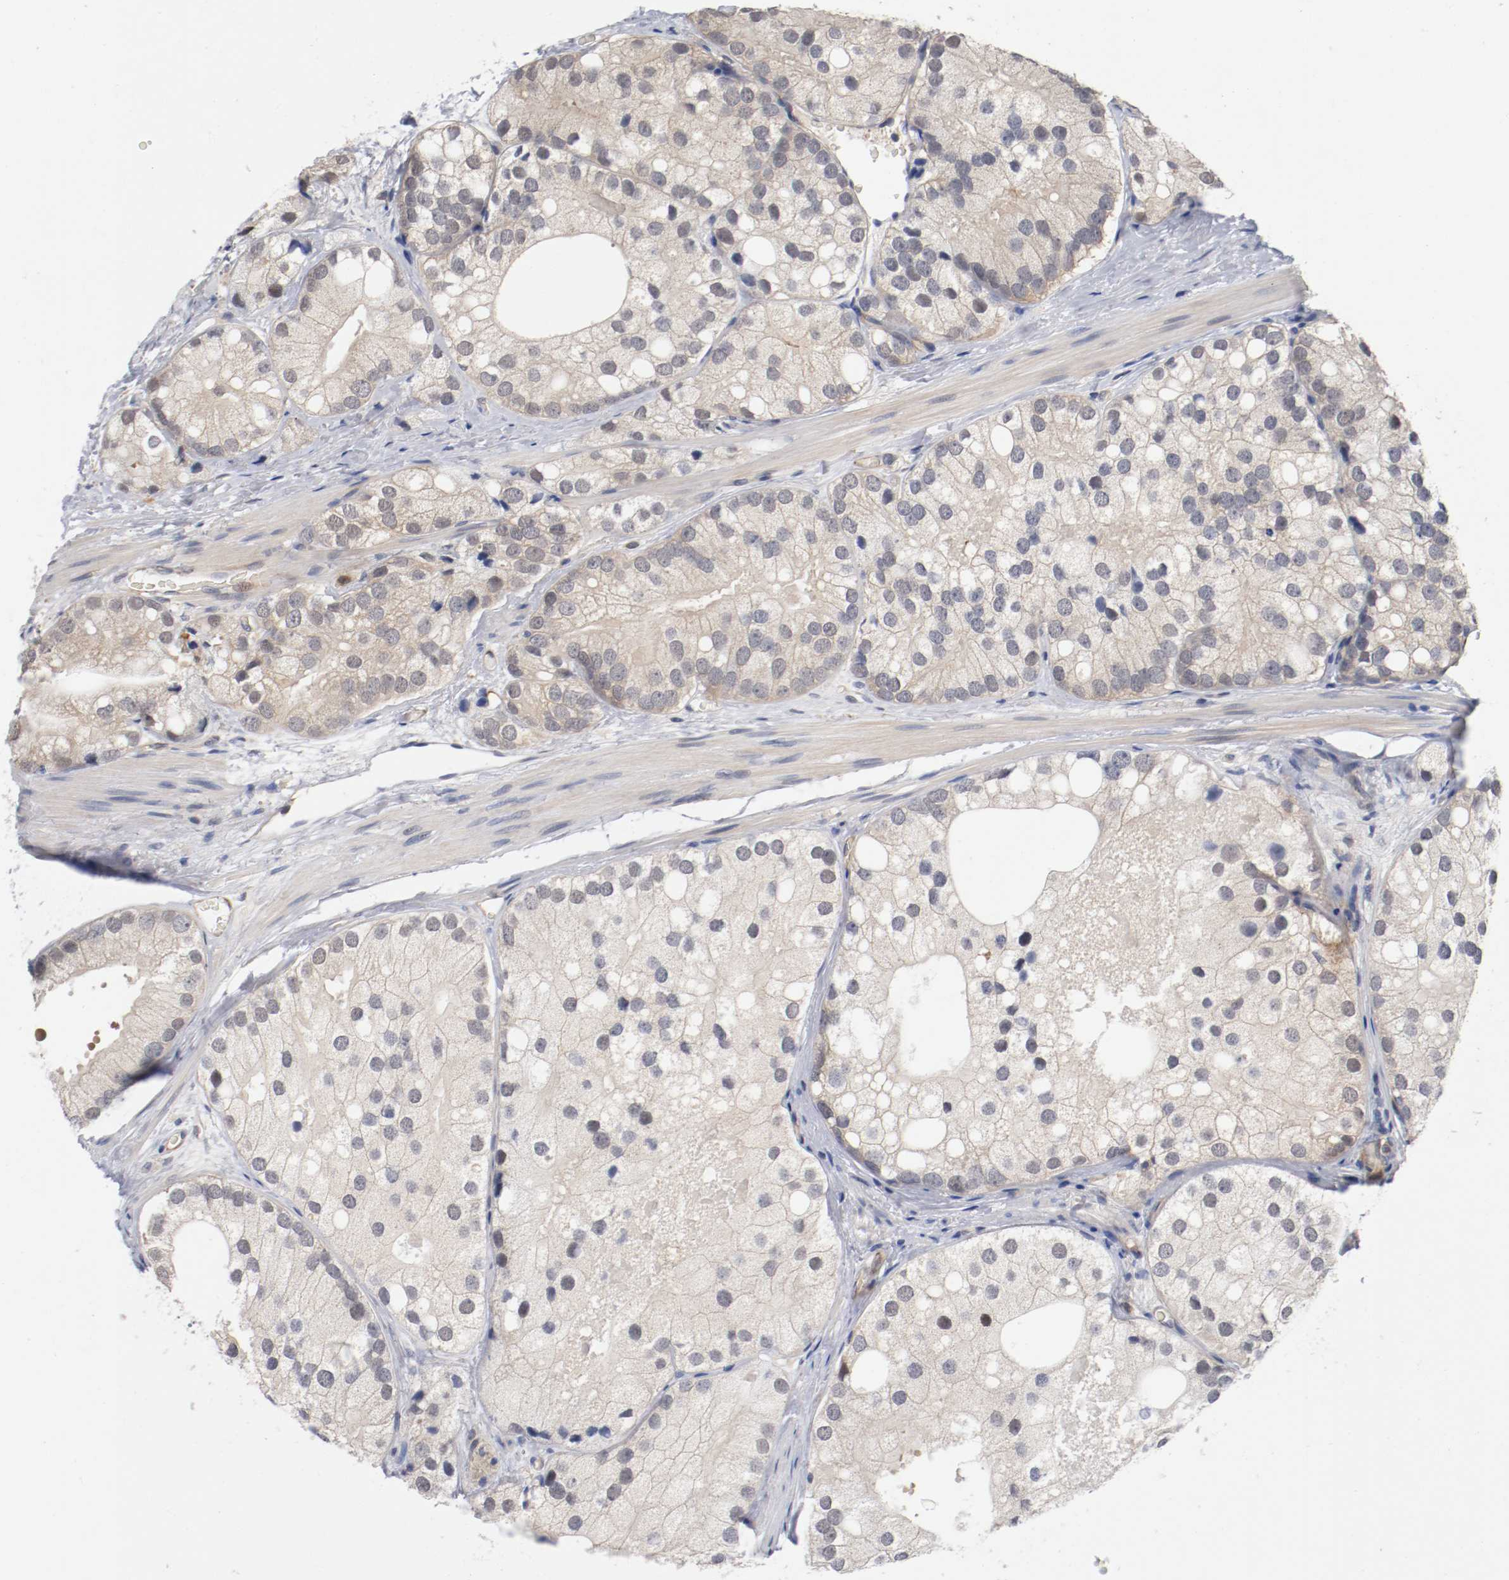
{"staining": {"intensity": "weak", "quantity": "<25%", "location": "cytoplasmic/membranous,nuclear"}, "tissue": "prostate cancer", "cell_type": "Tumor cells", "image_type": "cancer", "snomed": [{"axis": "morphology", "description": "Adenocarcinoma, Low grade"}, {"axis": "topography", "description": "Prostate"}], "caption": "Immunohistochemical staining of human prostate cancer displays no significant staining in tumor cells.", "gene": "RBM23", "patient": {"sex": "male", "age": 69}}